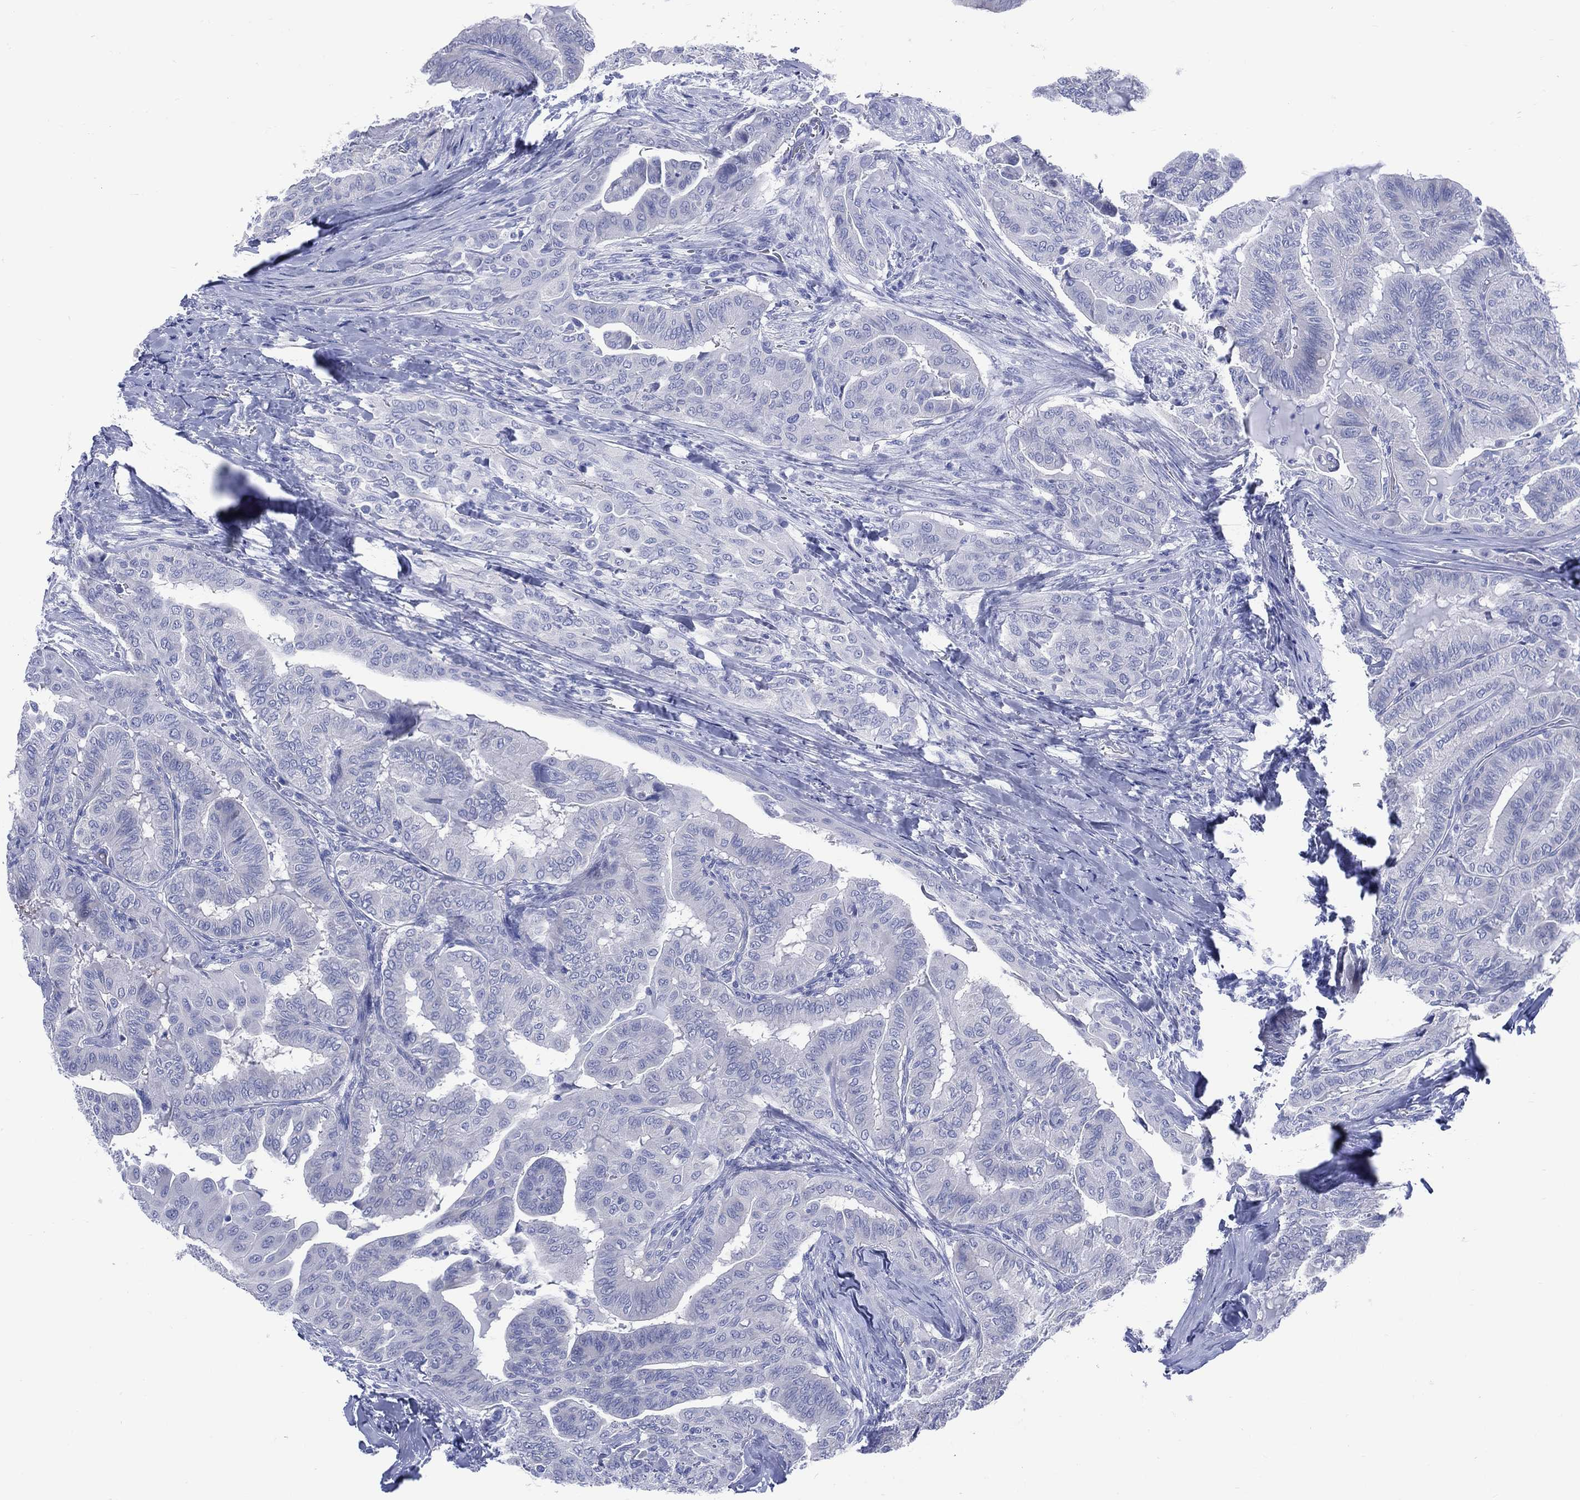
{"staining": {"intensity": "negative", "quantity": "none", "location": "none"}, "tissue": "thyroid cancer", "cell_type": "Tumor cells", "image_type": "cancer", "snomed": [{"axis": "morphology", "description": "Papillary adenocarcinoma, NOS"}, {"axis": "topography", "description": "Thyroid gland"}], "caption": "DAB (3,3'-diaminobenzidine) immunohistochemical staining of human thyroid cancer (papillary adenocarcinoma) shows no significant expression in tumor cells.", "gene": "LRRD1", "patient": {"sex": "female", "age": 68}}